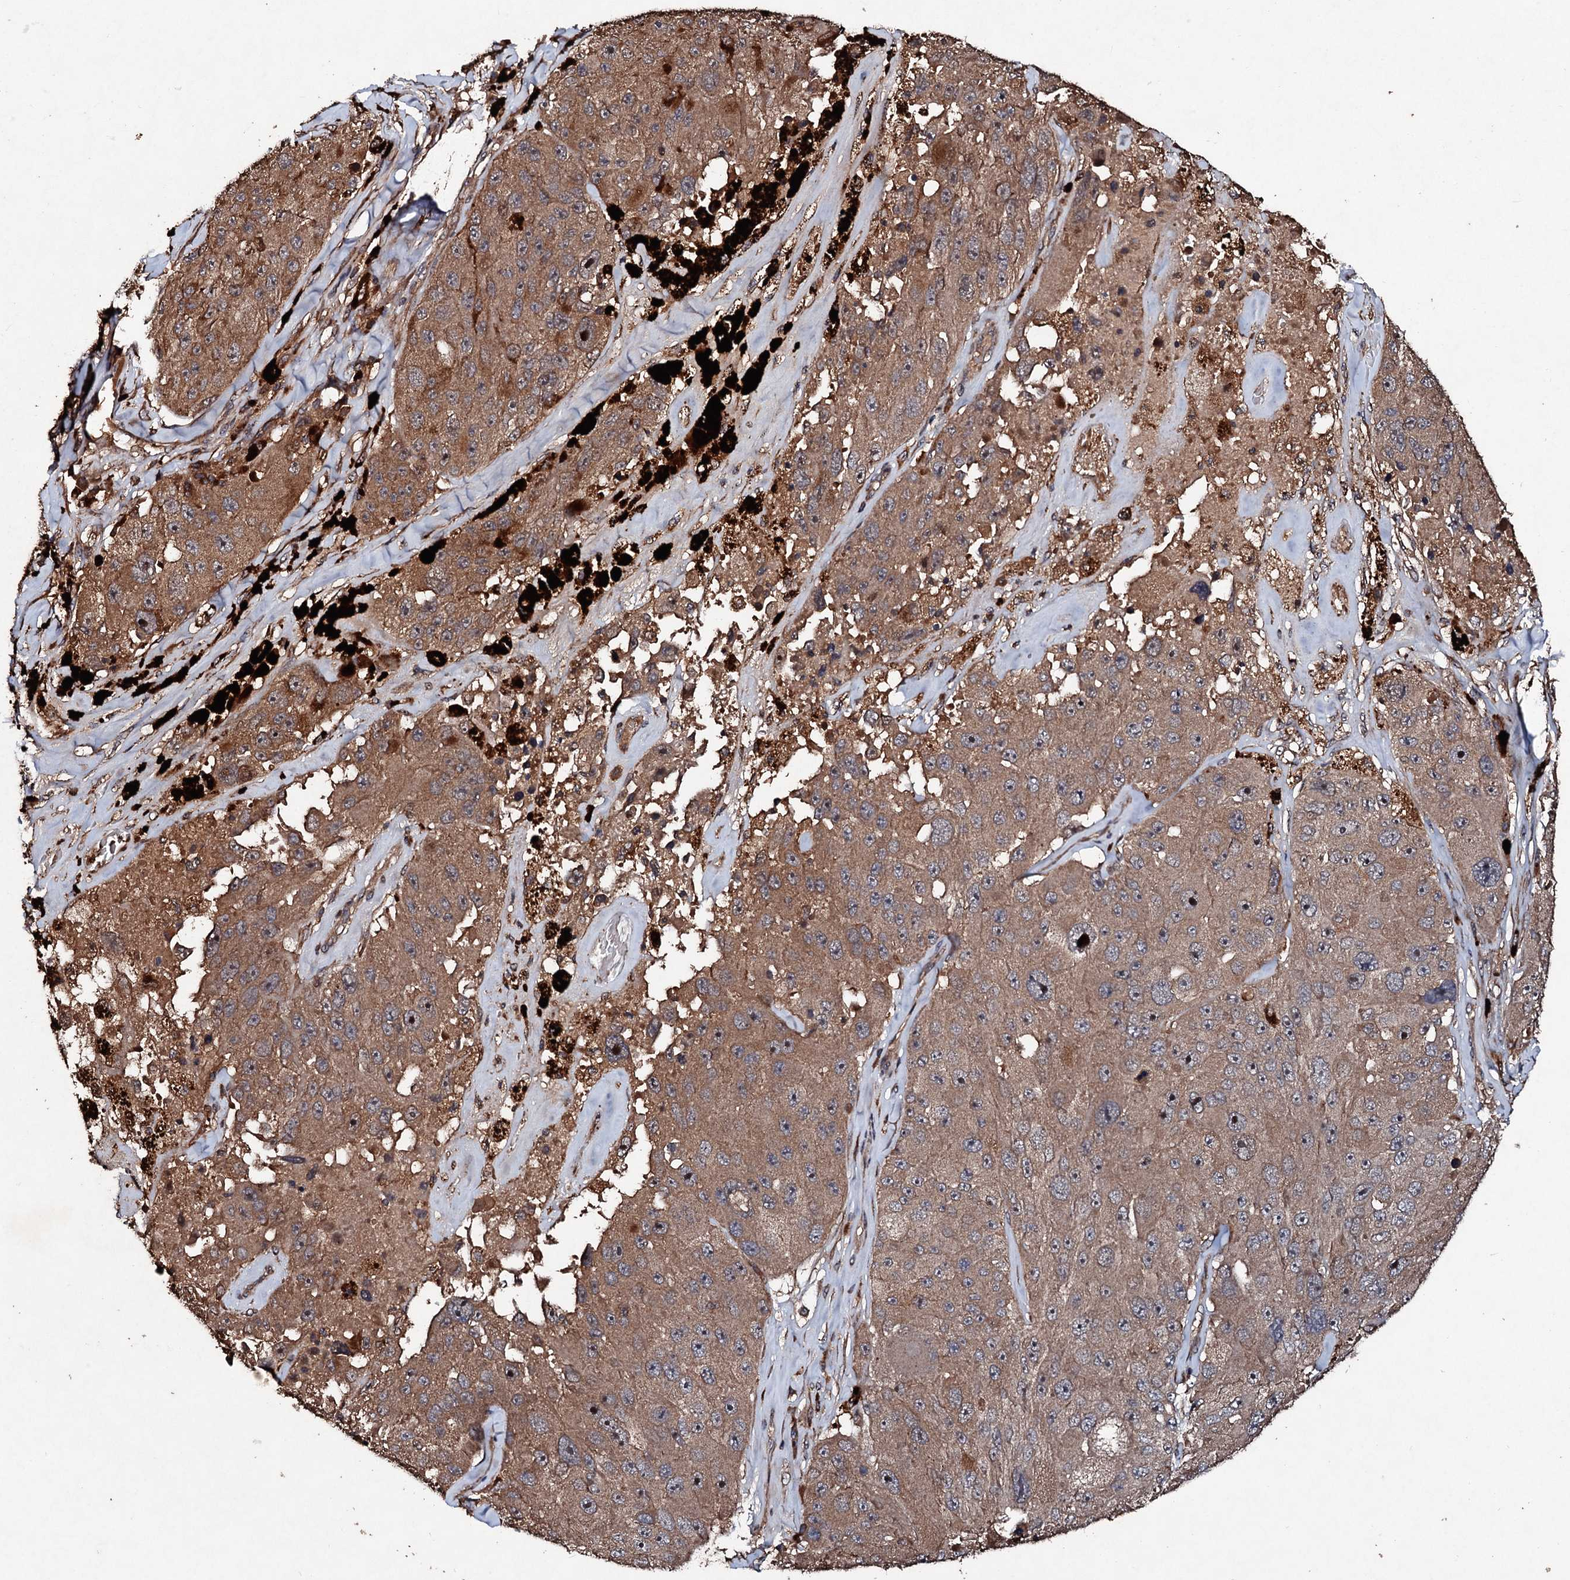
{"staining": {"intensity": "moderate", "quantity": ">75%", "location": "cytoplasmic/membranous"}, "tissue": "melanoma", "cell_type": "Tumor cells", "image_type": "cancer", "snomed": [{"axis": "morphology", "description": "Malignant melanoma, Metastatic site"}, {"axis": "topography", "description": "Lymph node"}], "caption": "Immunohistochemical staining of malignant melanoma (metastatic site) demonstrates moderate cytoplasmic/membranous protein positivity in approximately >75% of tumor cells.", "gene": "KERA", "patient": {"sex": "male", "age": 62}}